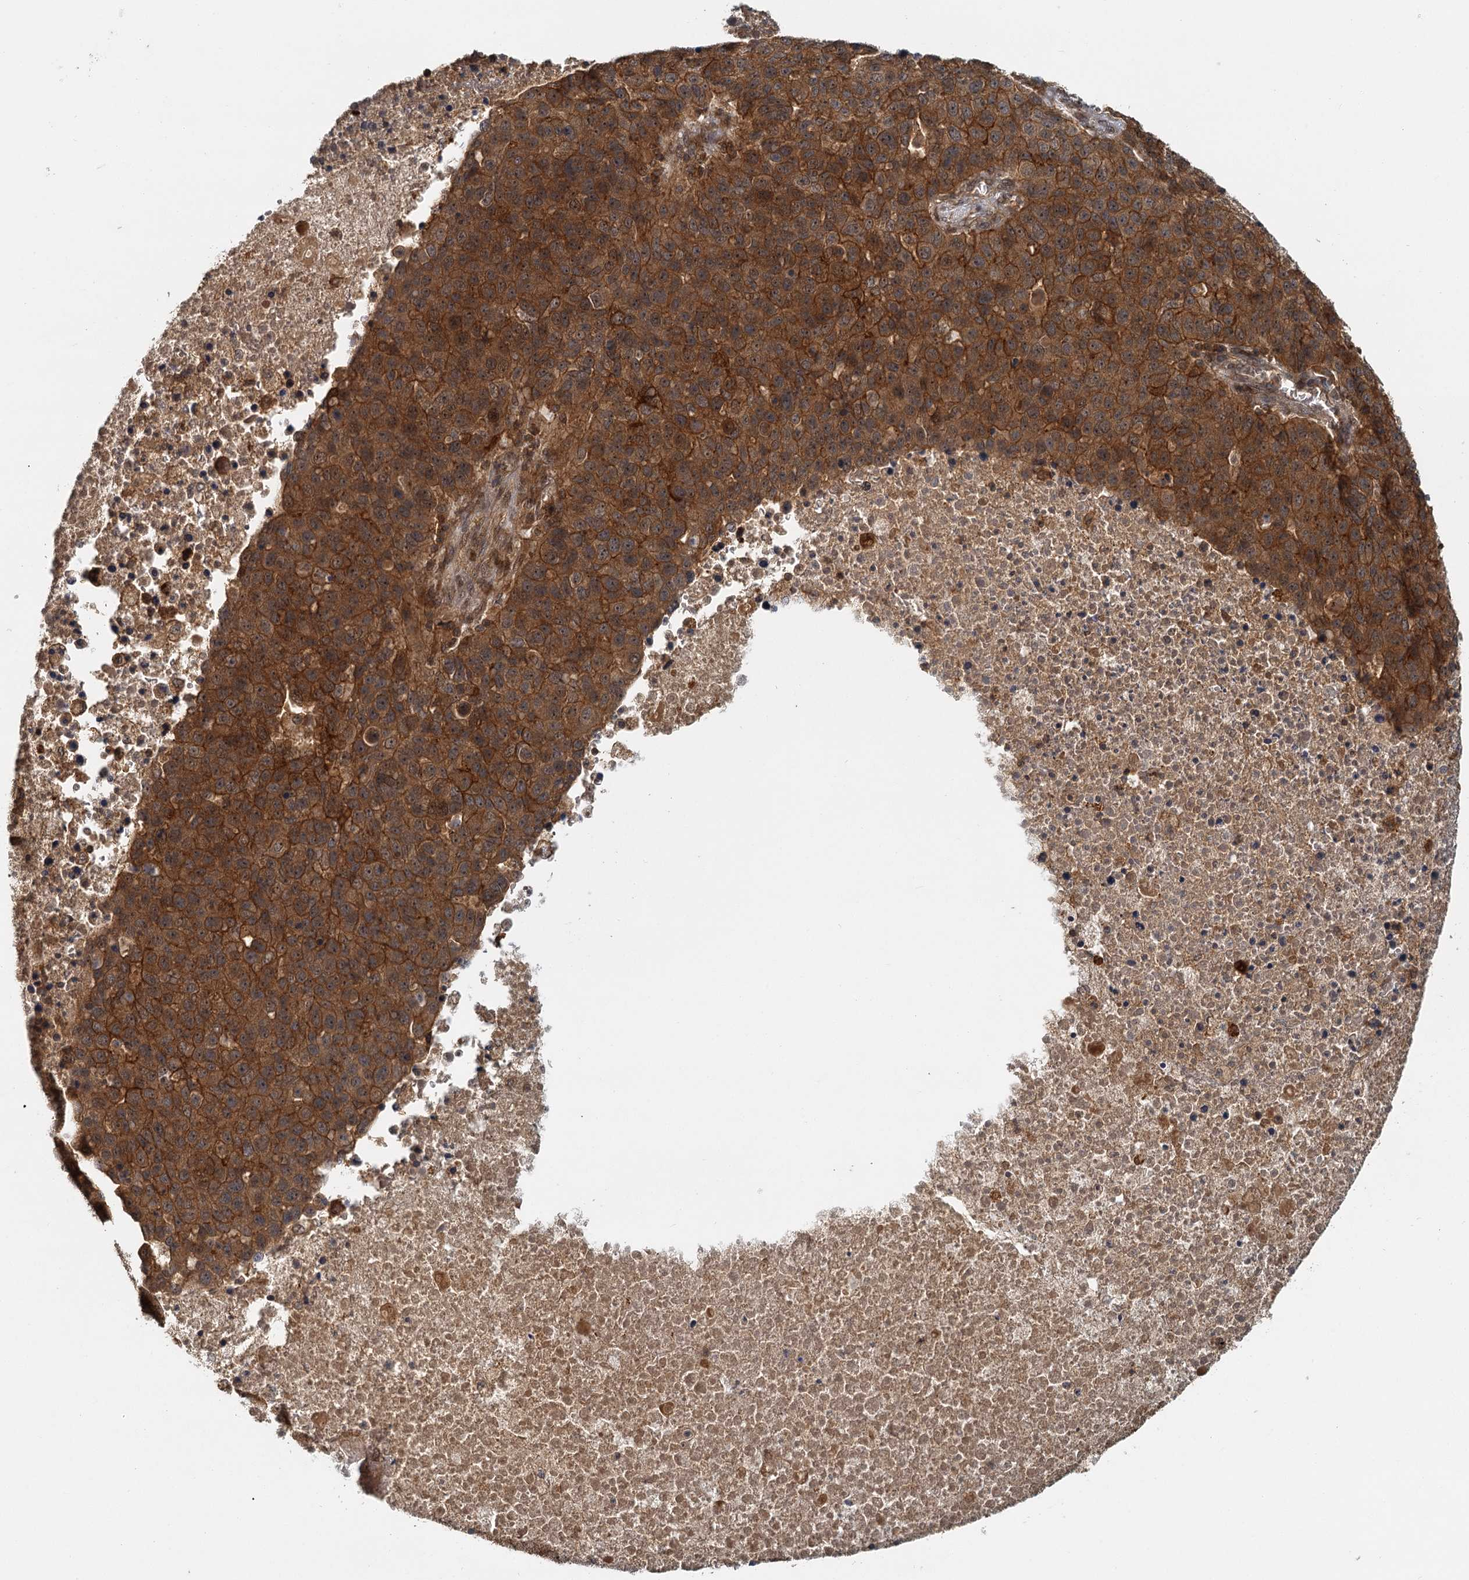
{"staining": {"intensity": "moderate", "quantity": ">75%", "location": "cytoplasmic/membranous,nuclear"}, "tissue": "pancreatic cancer", "cell_type": "Tumor cells", "image_type": "cancer", "snomed": [{"axis": "morphology", "description": "Adenocarcinoma, NOS"}, {"axis": "topography", "description": "Pancreas"}], "caption": "Human pancreatic adenocarcinoma stained for a protein (brown) displays moderate cytoplasmic/membranous and nuclear positive positivity in approximately >75% of tumor cells.", "gene": "ZNF549", "patient": {"sex": "female", "age": 61}}